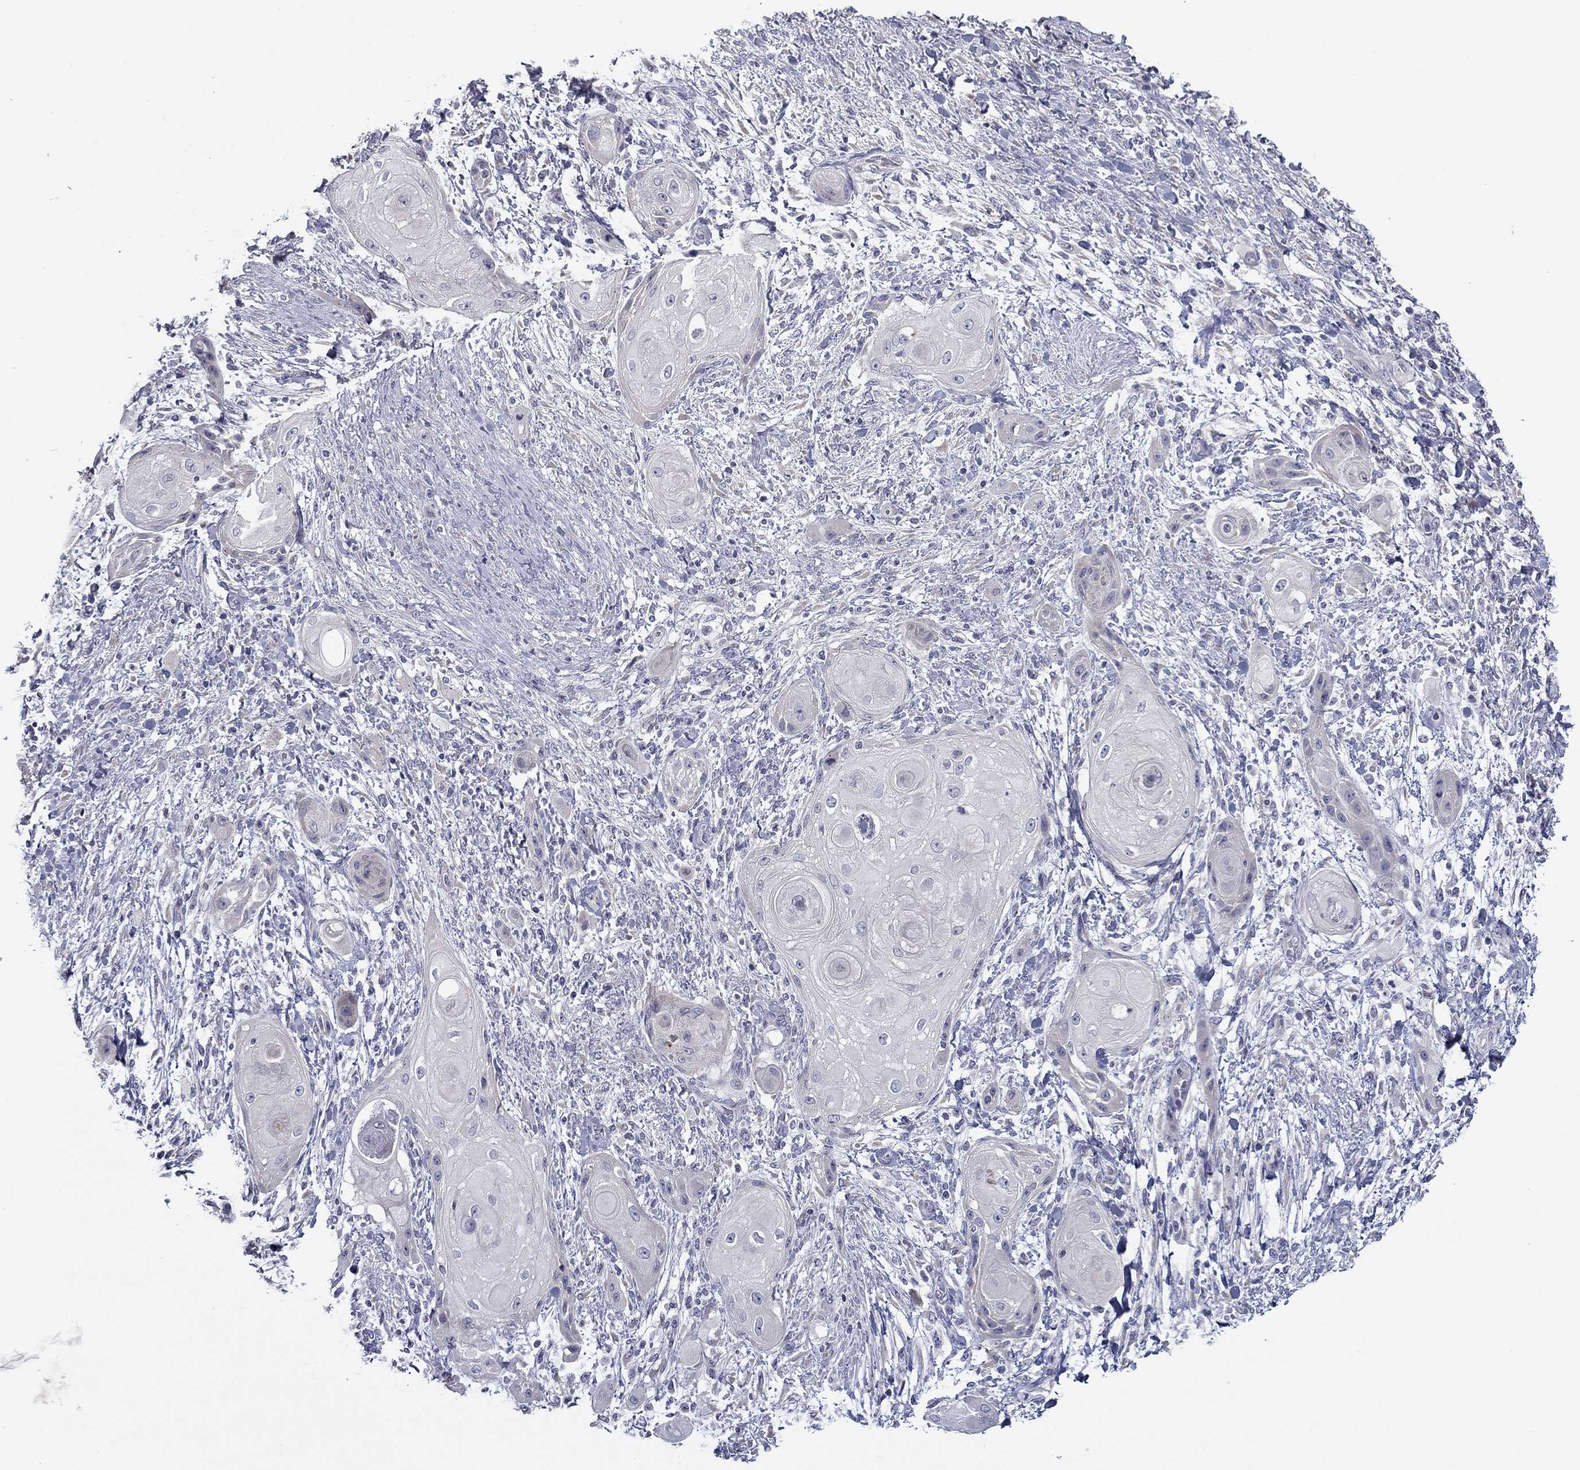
{"staining": {"intensity": "negative", "quantity": "none", "location": "none"}, "tissue": "skin cancer", "cell_type": "Tumor cells", "image_type": "cancer", "snomed": [{"axis": "morphology", "description": "Squamous cell carcinoma, NOS"}, {"axis": "topography", "description": "Skin"}], "caption": "Immunohistochemistry photomicrograph of skin cancer (squamous cell carcinoma) stained for a protein (brown), which displays no expression in tumor cells.", "gene": "SPATA7", "patient": {"sex": "male", "age": 62}}